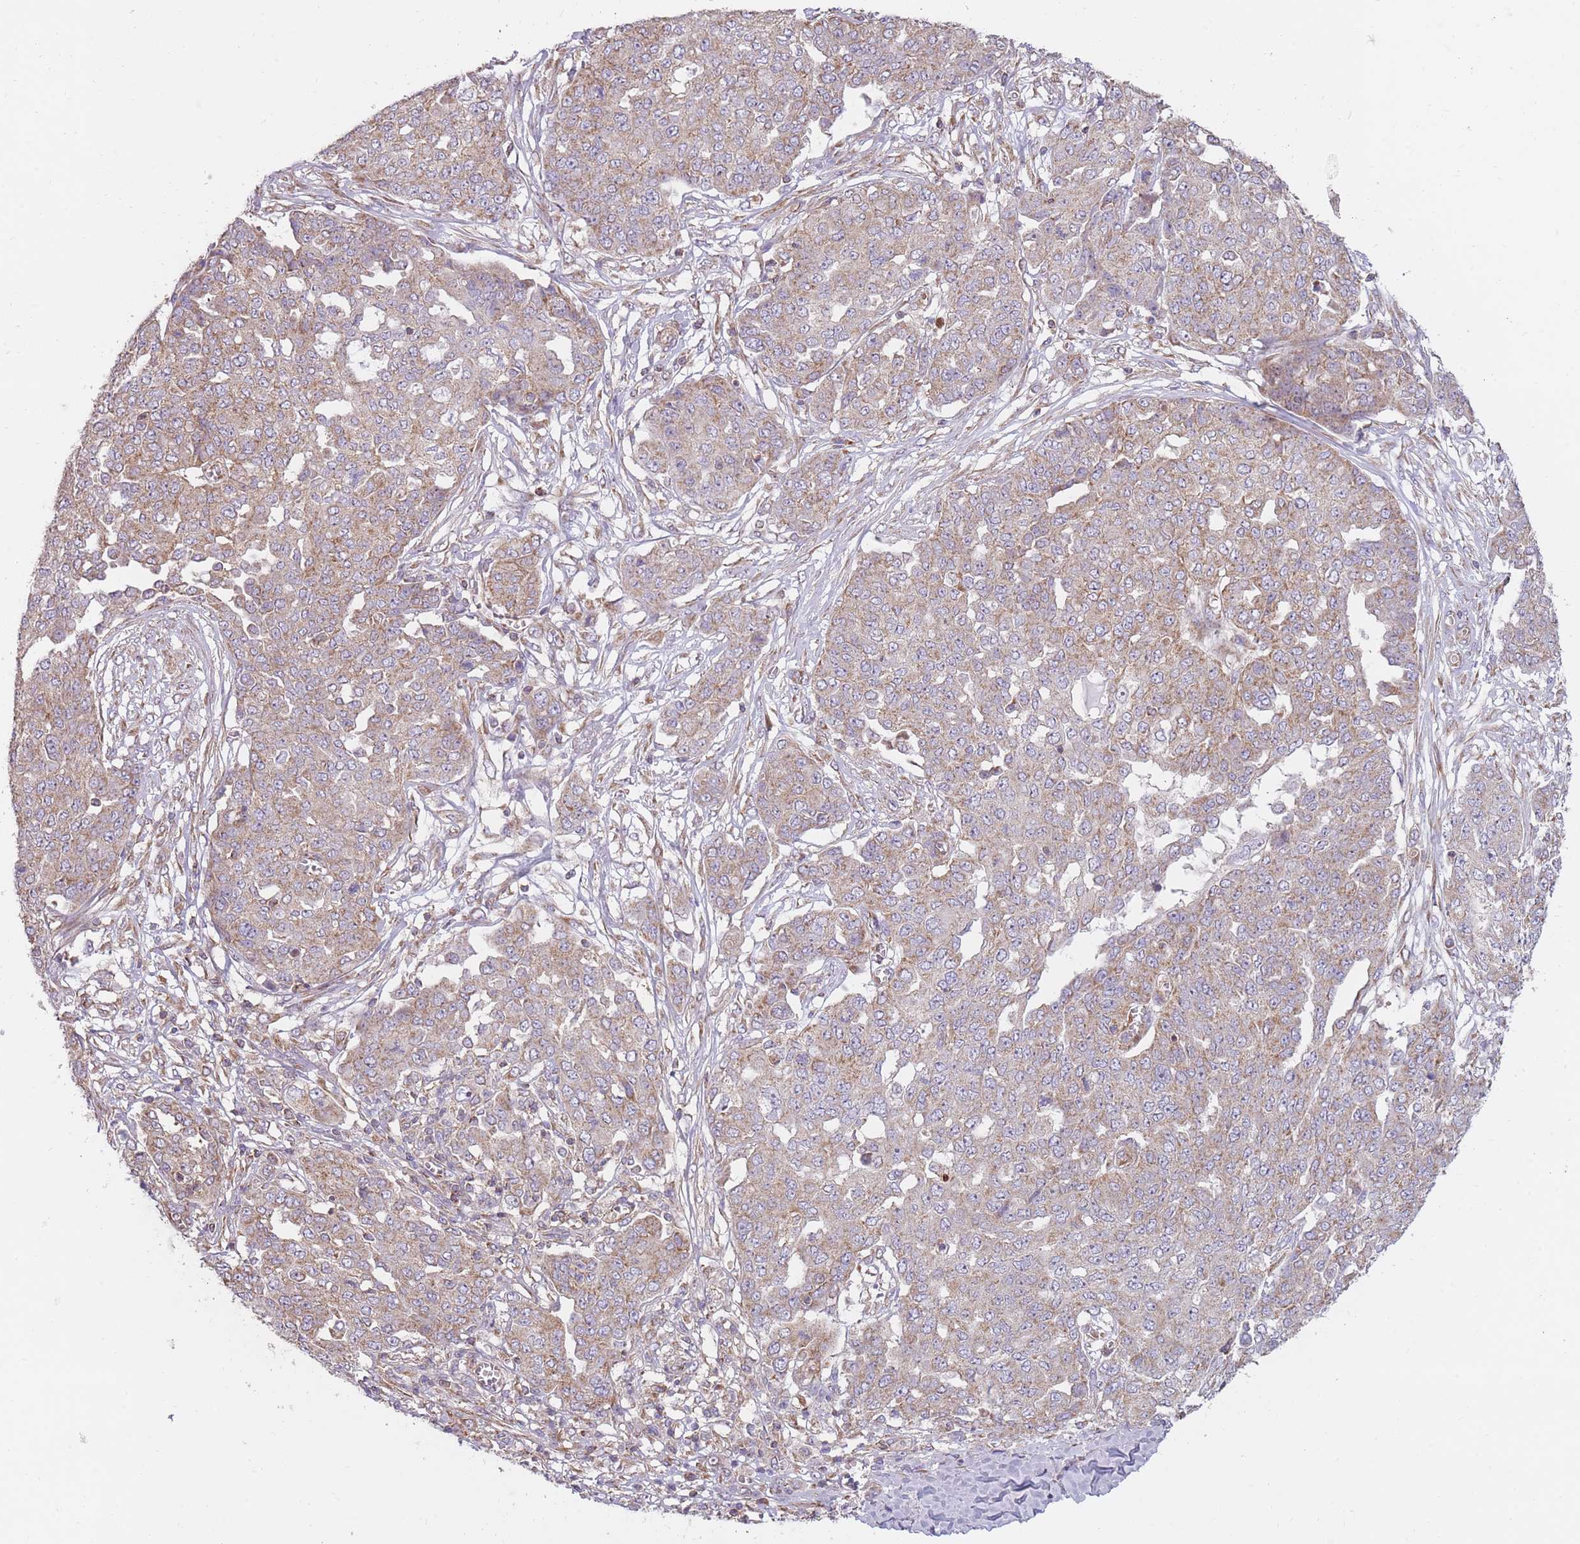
{"staining": {"intensity": "weak", "quantity": ">75%", "location": "cytoplasmic/membranous"}, "tissue": "ovarian cancer", "cell_type": "Tumor cells", "image_type": "cancer", "snomed": [{"axis": "morphology", "description": "Cystadenocarcinoma, serous, NOS"}, {"axis": "topography", "description": "Soft tissue"}, {"axis": "topography", "description": "Ovary"}], "caption": "Serous cystadenocarcinoma (ovarian) stained for a protein (brown) demonstrates weak cytoplasmic/membranous positive positivity in approximately >75% of tumor cells.", "gene": "NDUFA9", "patient": {"sex": "female", "age": 57}}